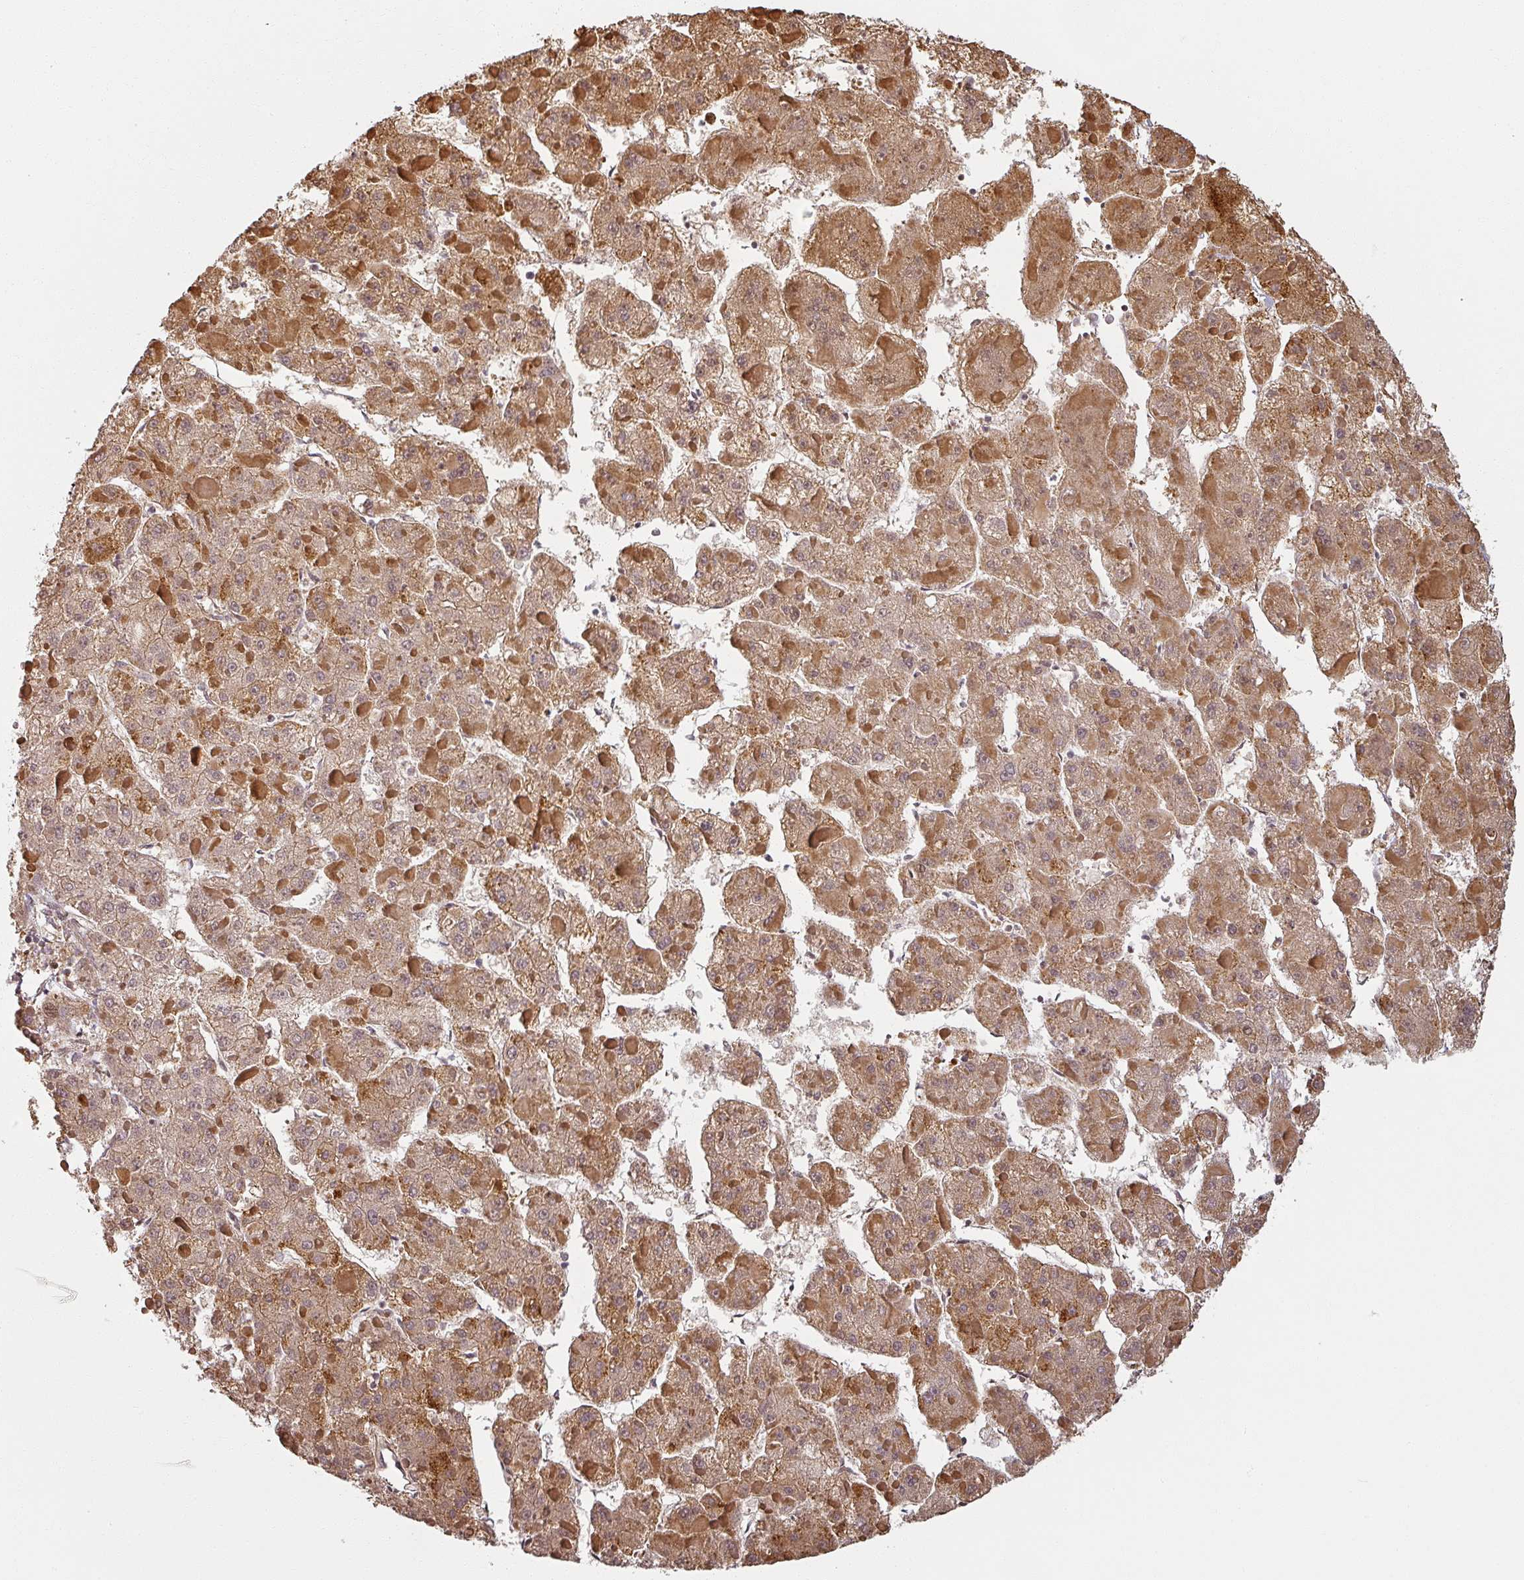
{"staining": {"intensity": "moderate", "quantity": ">75%", "location": "cytoplasmic/membranous,nuclear"}, "tissue": "liver cancer", "cell_type": "Tumor cells", "image_type": "cancer", "snomed": [{"axis": "morphology", "description": "Carcinoma, Hepatocellular, NOS"}, {"axis": "topography", "description": "Liver"}], "caption": "A micrograph of liver cancer stained for a protein shows moderate cytoplasmic/membranous and nuclear brown staining in tumor cells. (IHC, brightfield microscopy, high magnification).", "gene": "MED19", "patient": {"sex": "female", "age": 73}}